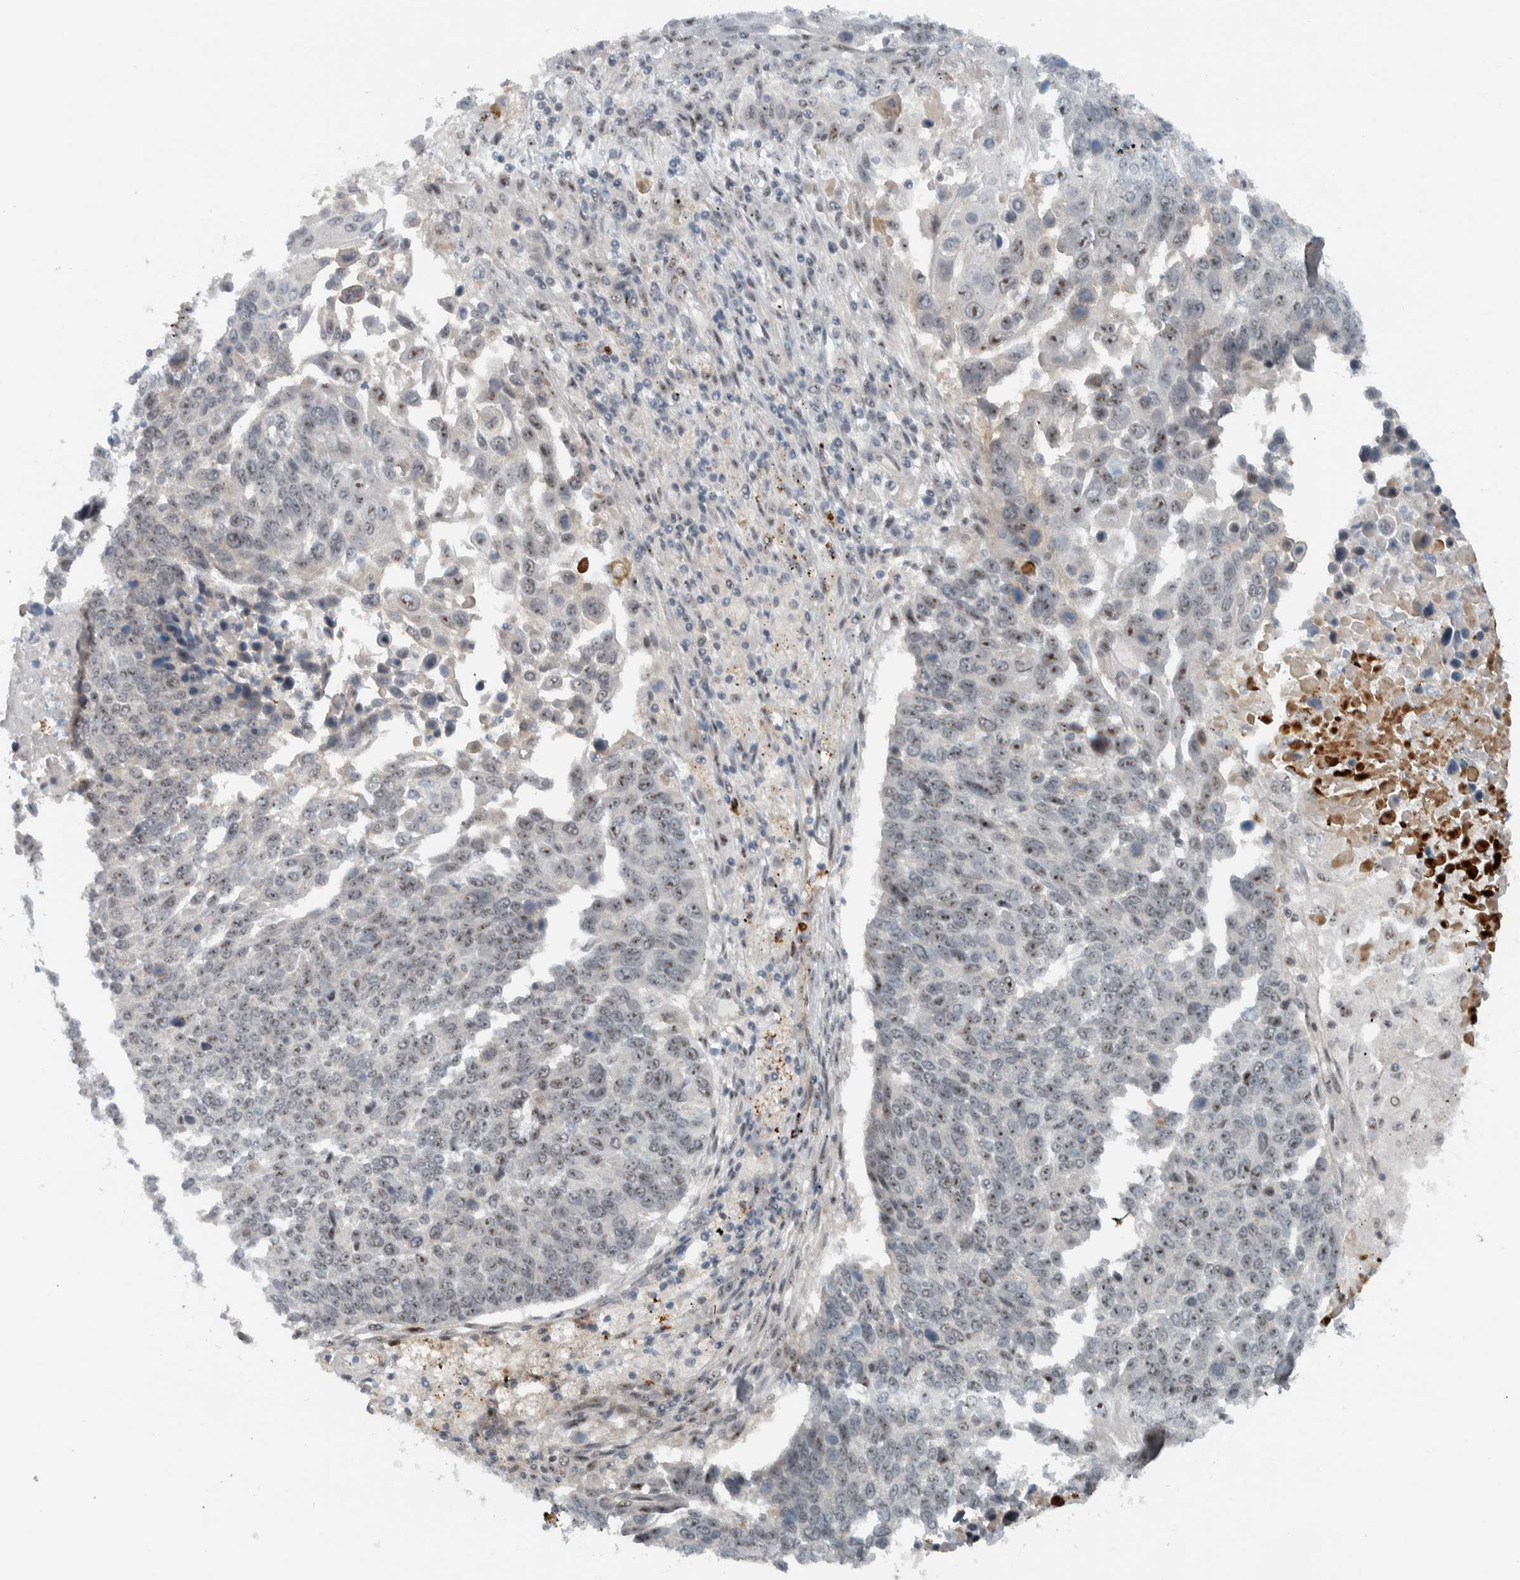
{"staining": {"intensity": "moderate", "quantity": ">75%", "location": "nuclear"}, "tissue": "lung cancer", "cell_type": "Tumor cells", "image_type": "cancer", "snomed": [{"axis": "morphology", "description": "Squamous cell carcinoma, NOS"}, {"axis": "topography", "description": "Lung"}], "caption": "Moderate nuclear staining for a protein is seen in approximately >75% of tumor cells of lung cancer using immunohistochemistry (IHC).", "gene": "ZFP91", "patient": {"sex": "male", "age": 66}}